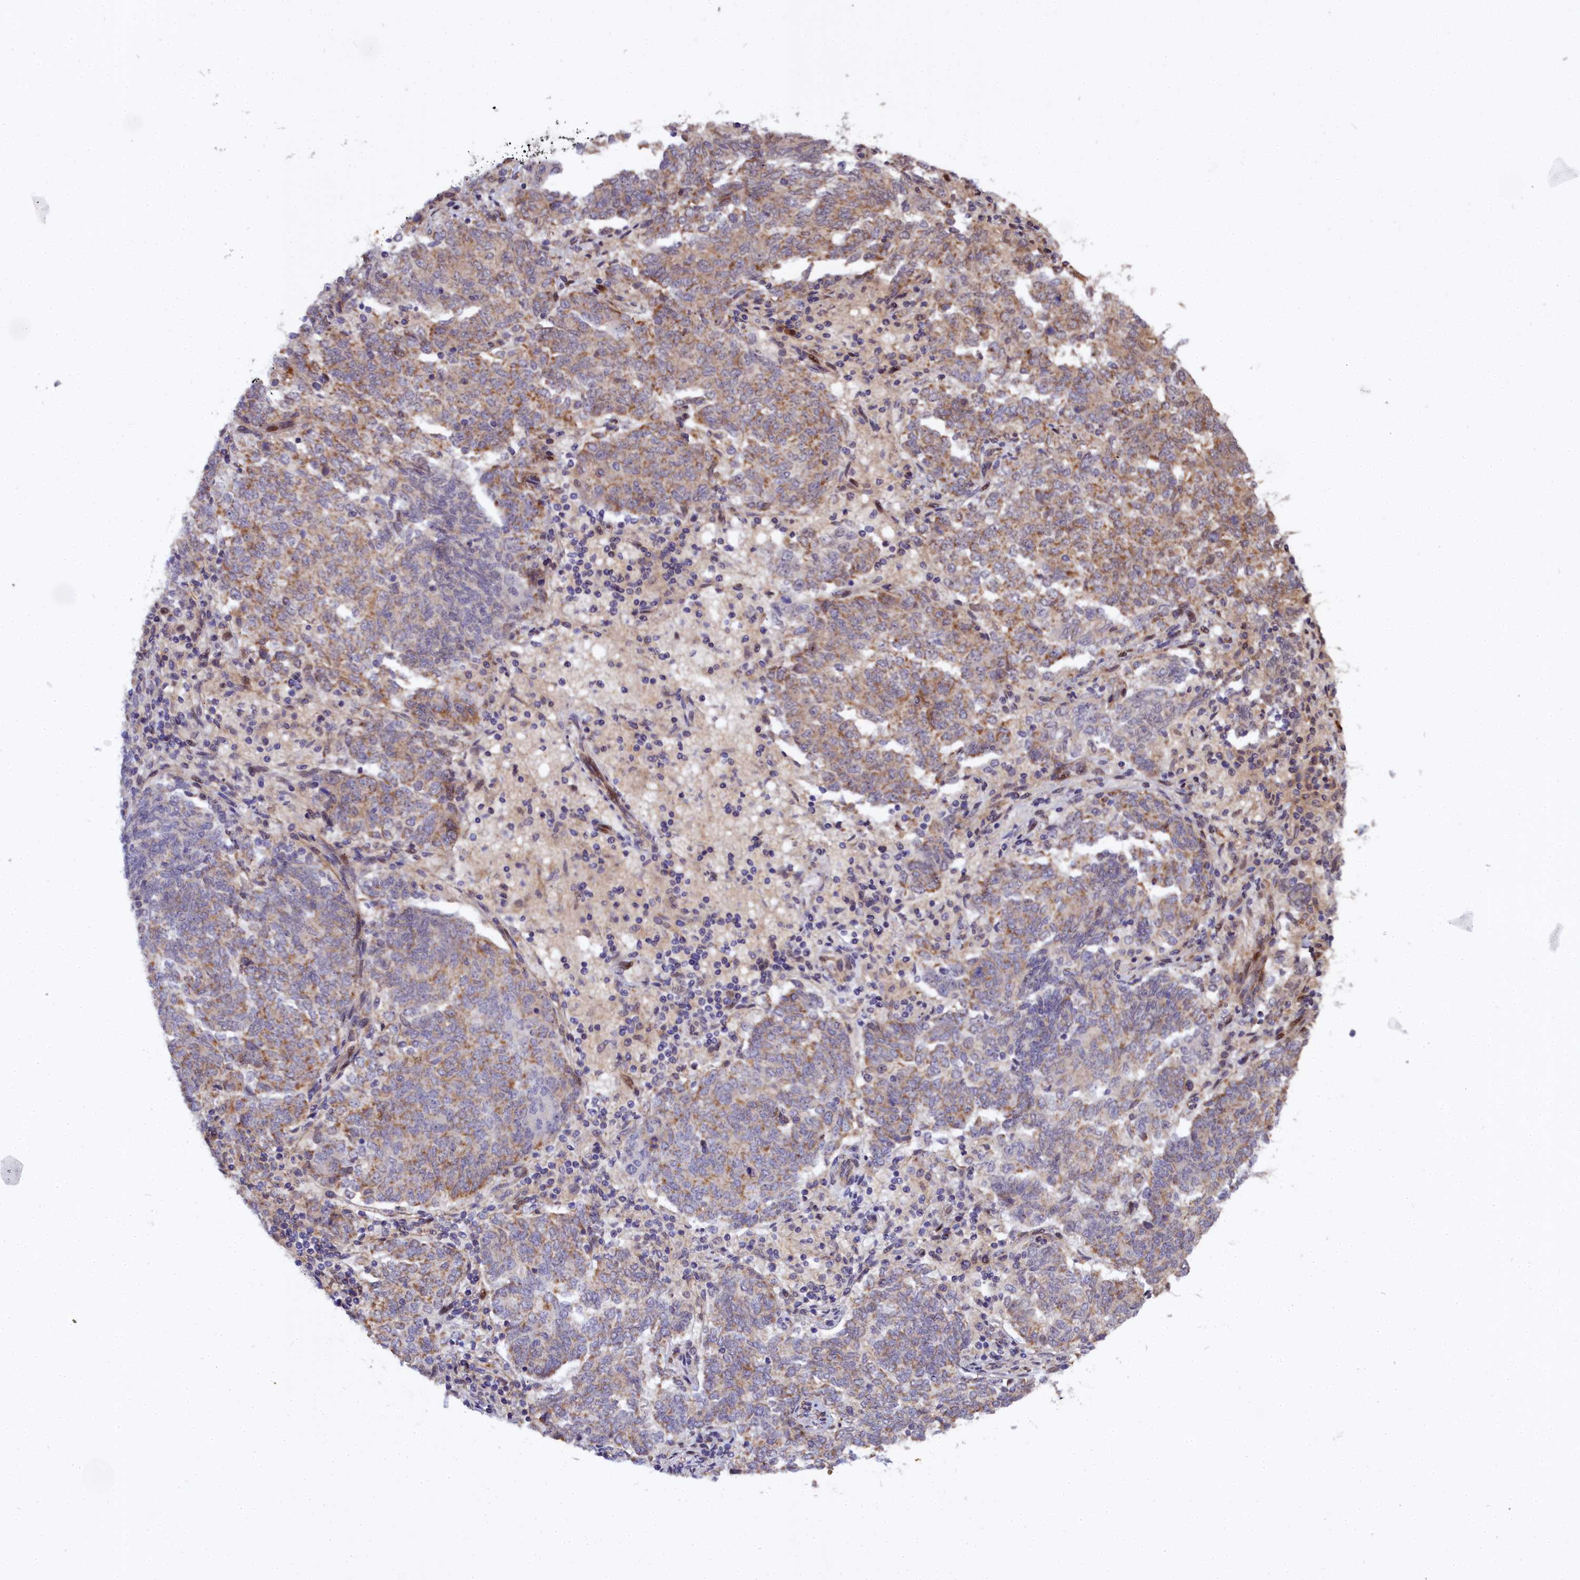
{"staining": {"intensity": "moderate", "quantity": ">75%", "location": "cytoplasmic/membranous"}, "tissue": "endometrial cancer", "cell_type": "Tumor cells", "image_type": "cancer", "snomed": [{"axis": "morphology", "description": "Adenocarcinoma, NOS"}, {"axis": "topography", "description": "Endometrium"}], "caption": "A brown stain shows moderate cytoplasmic/membranous expression of a protein in endometrial cancer (adenocarcinoma) tumor cells. Immunohistochemistry stains the protein in brown and the nuclei are stained blue.", "gene": "MRPS11", "patient": {"sex": "female", "age": 80}}